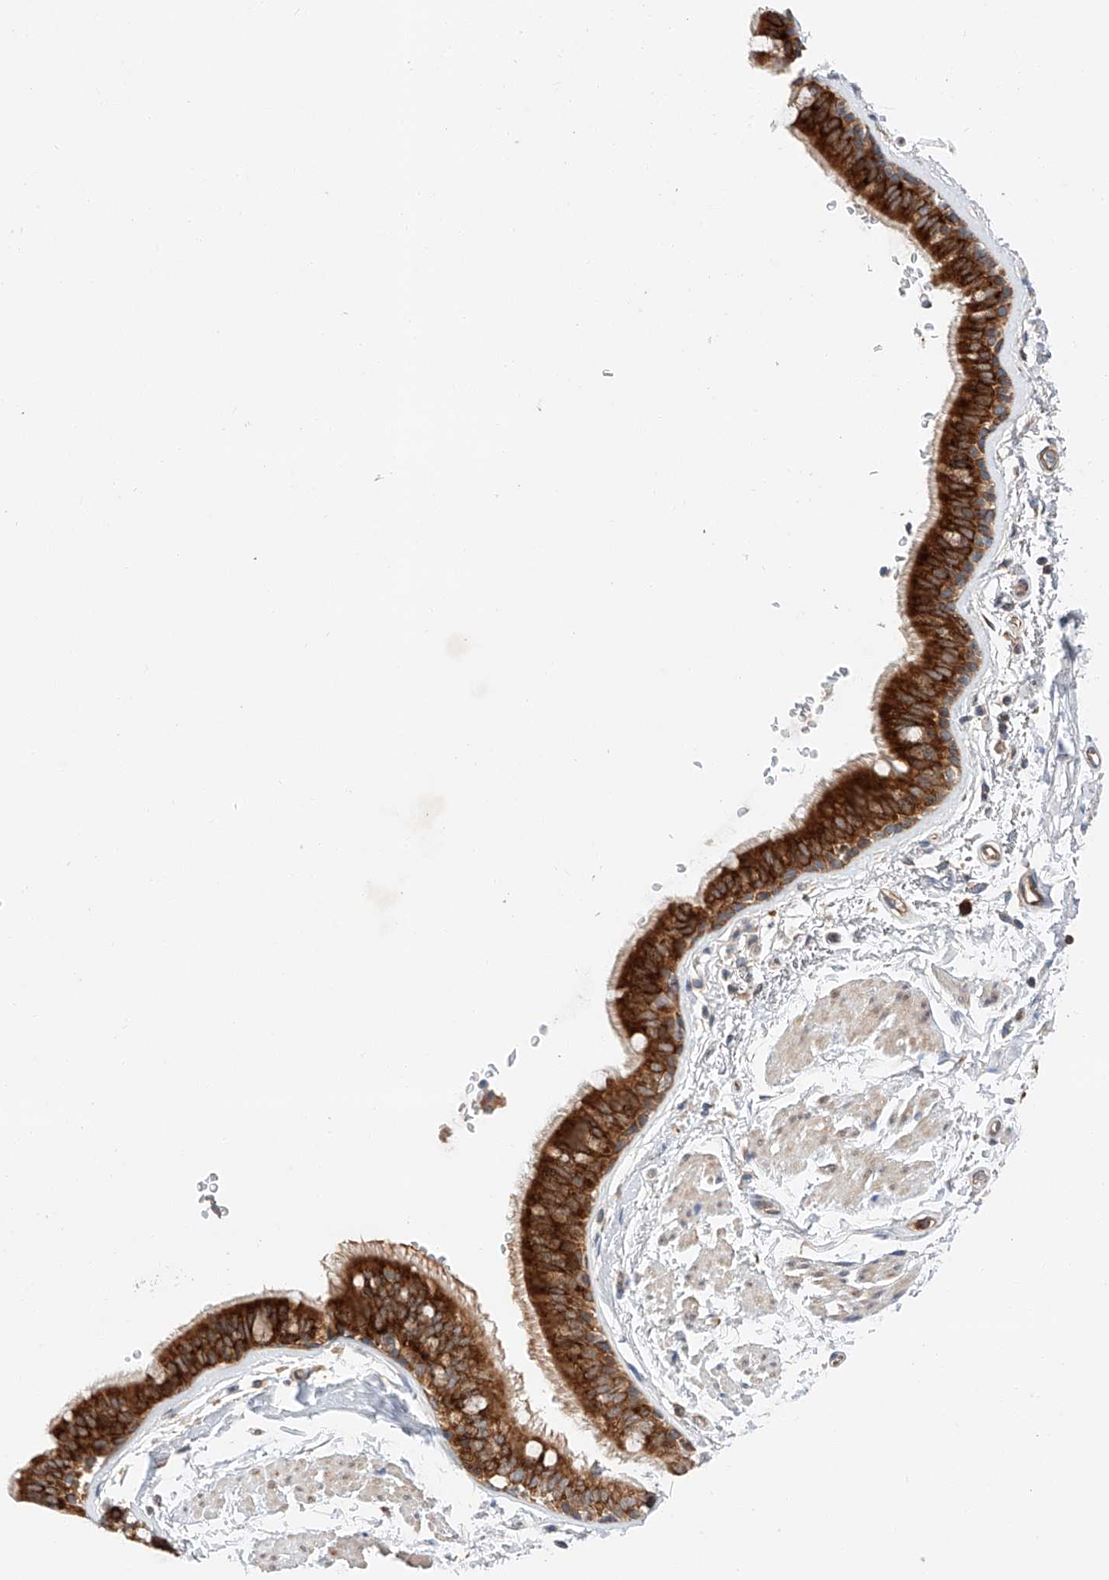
{"staining": {"intensity": "strong", "quantity": ">75%", "location": "cytoplasmic/membranous"}, "tissue": "bronchus", "cell_type": "Respiratory epithelial cells", "image_type": "normal", "snomed": [{"axis": "morphology", "description": "Normal tissue, NOS"}, {"axis": "topography", "description": "Lymph node"}, {"axis": "topography", "description": "Bronchus"}], "caption": "Strong cytoplasmic/membranous expression is seen in approximately >75% of respiratory epithelial cells in unremarkable bronchus.", "gene": "RUSC1", "patient": {"sex": "female", "age": 70}}